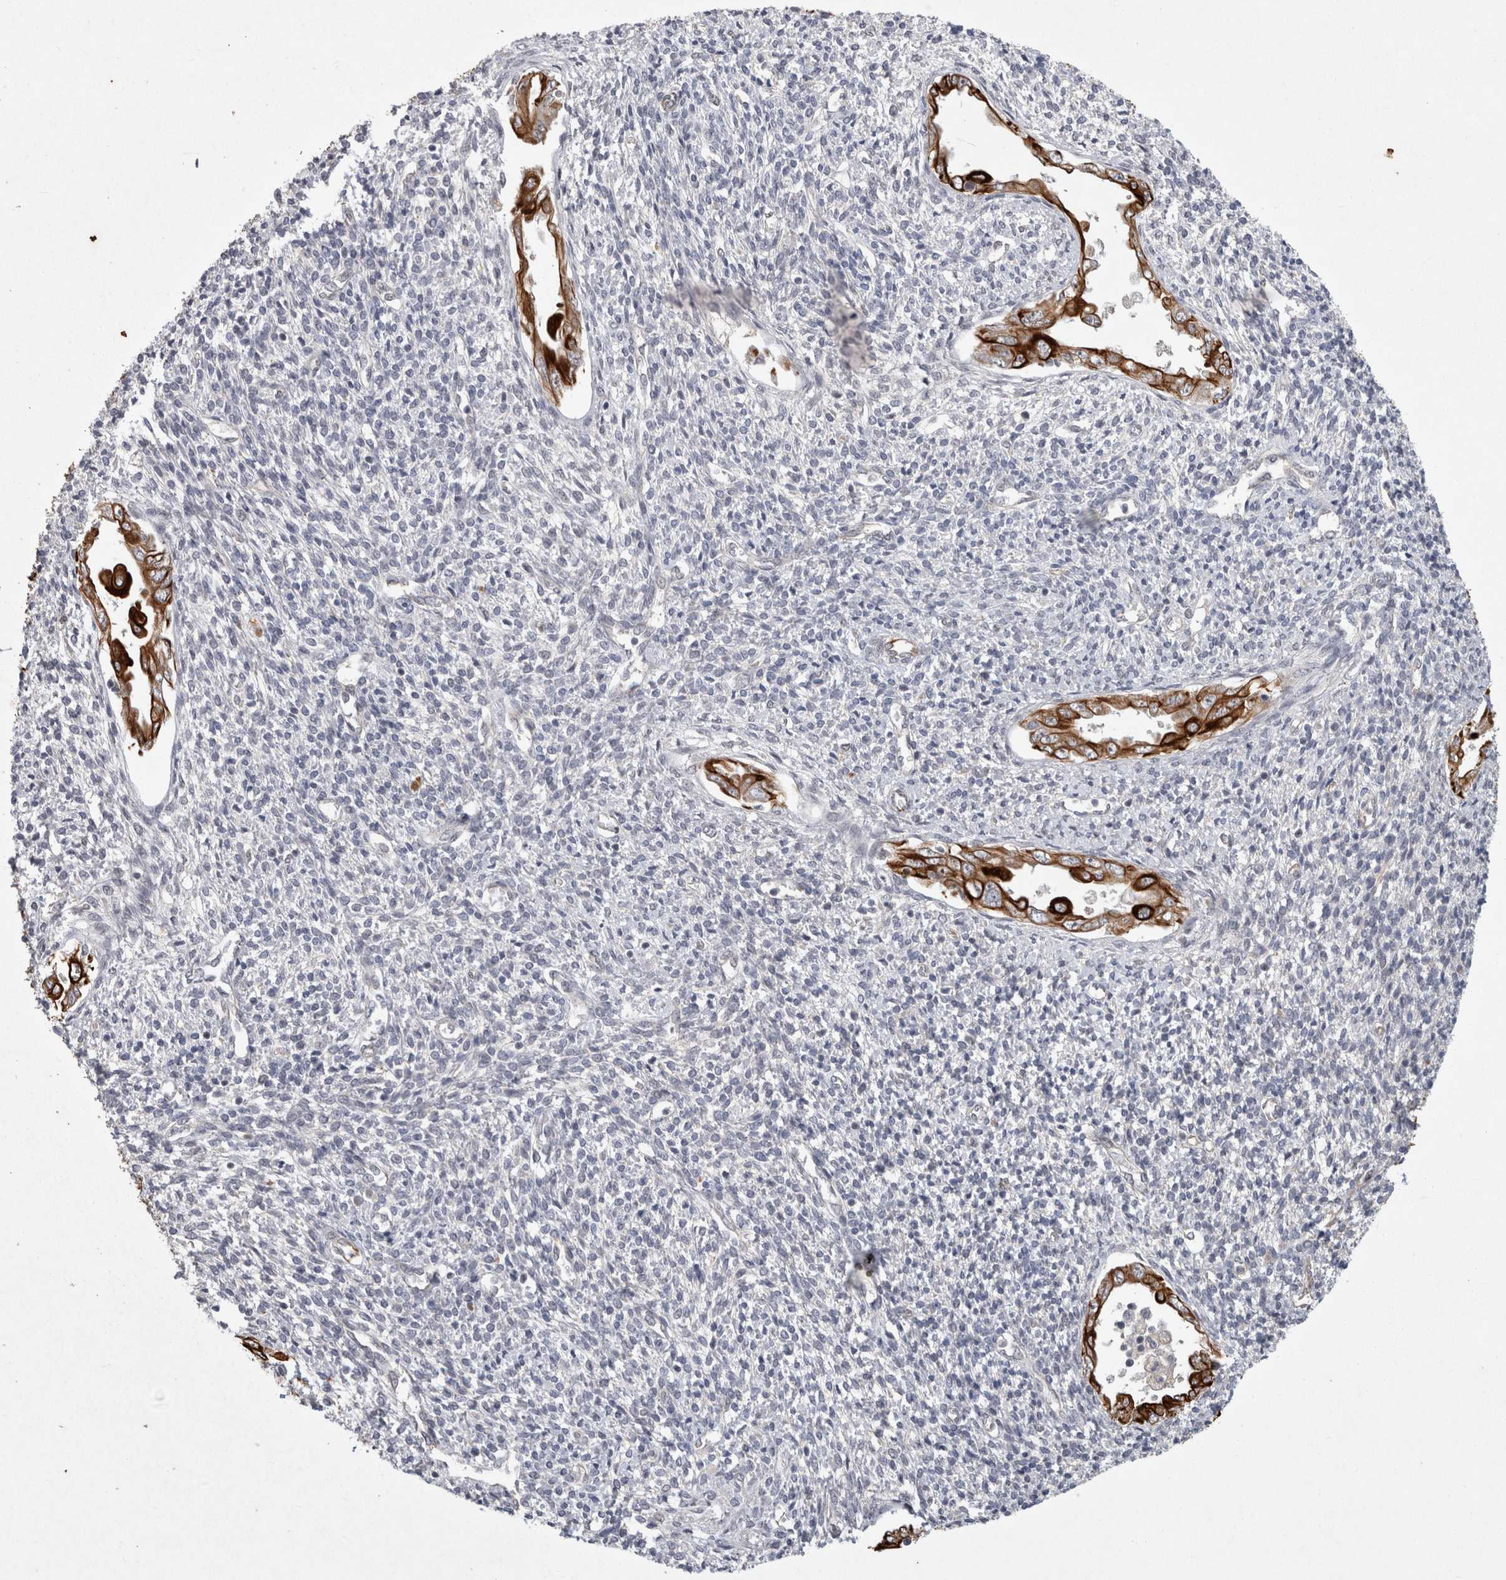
{"staining": {"intensity": "negative", "quantity": "none", "location": "none"}, "tissue": "endometrium", "cell_type": "Cells in endometrial stroma", "image_type": "normal", "snomed": [{"axis": "morphology", "description": "Normal tissue, NOS"}, {"axis": "topography", "description": "Endometrium"}], "caption": "Cells in endometrial stroma show no significant expression in benign endometrium. The staining was performed using DAB to visualize the protein expression in brown, while the nuclei were stained in blue with hematoxylin (Magnification: 20x).", "gene": "CRISPLD1", "patient": {"sex": "female", "age": 66}}